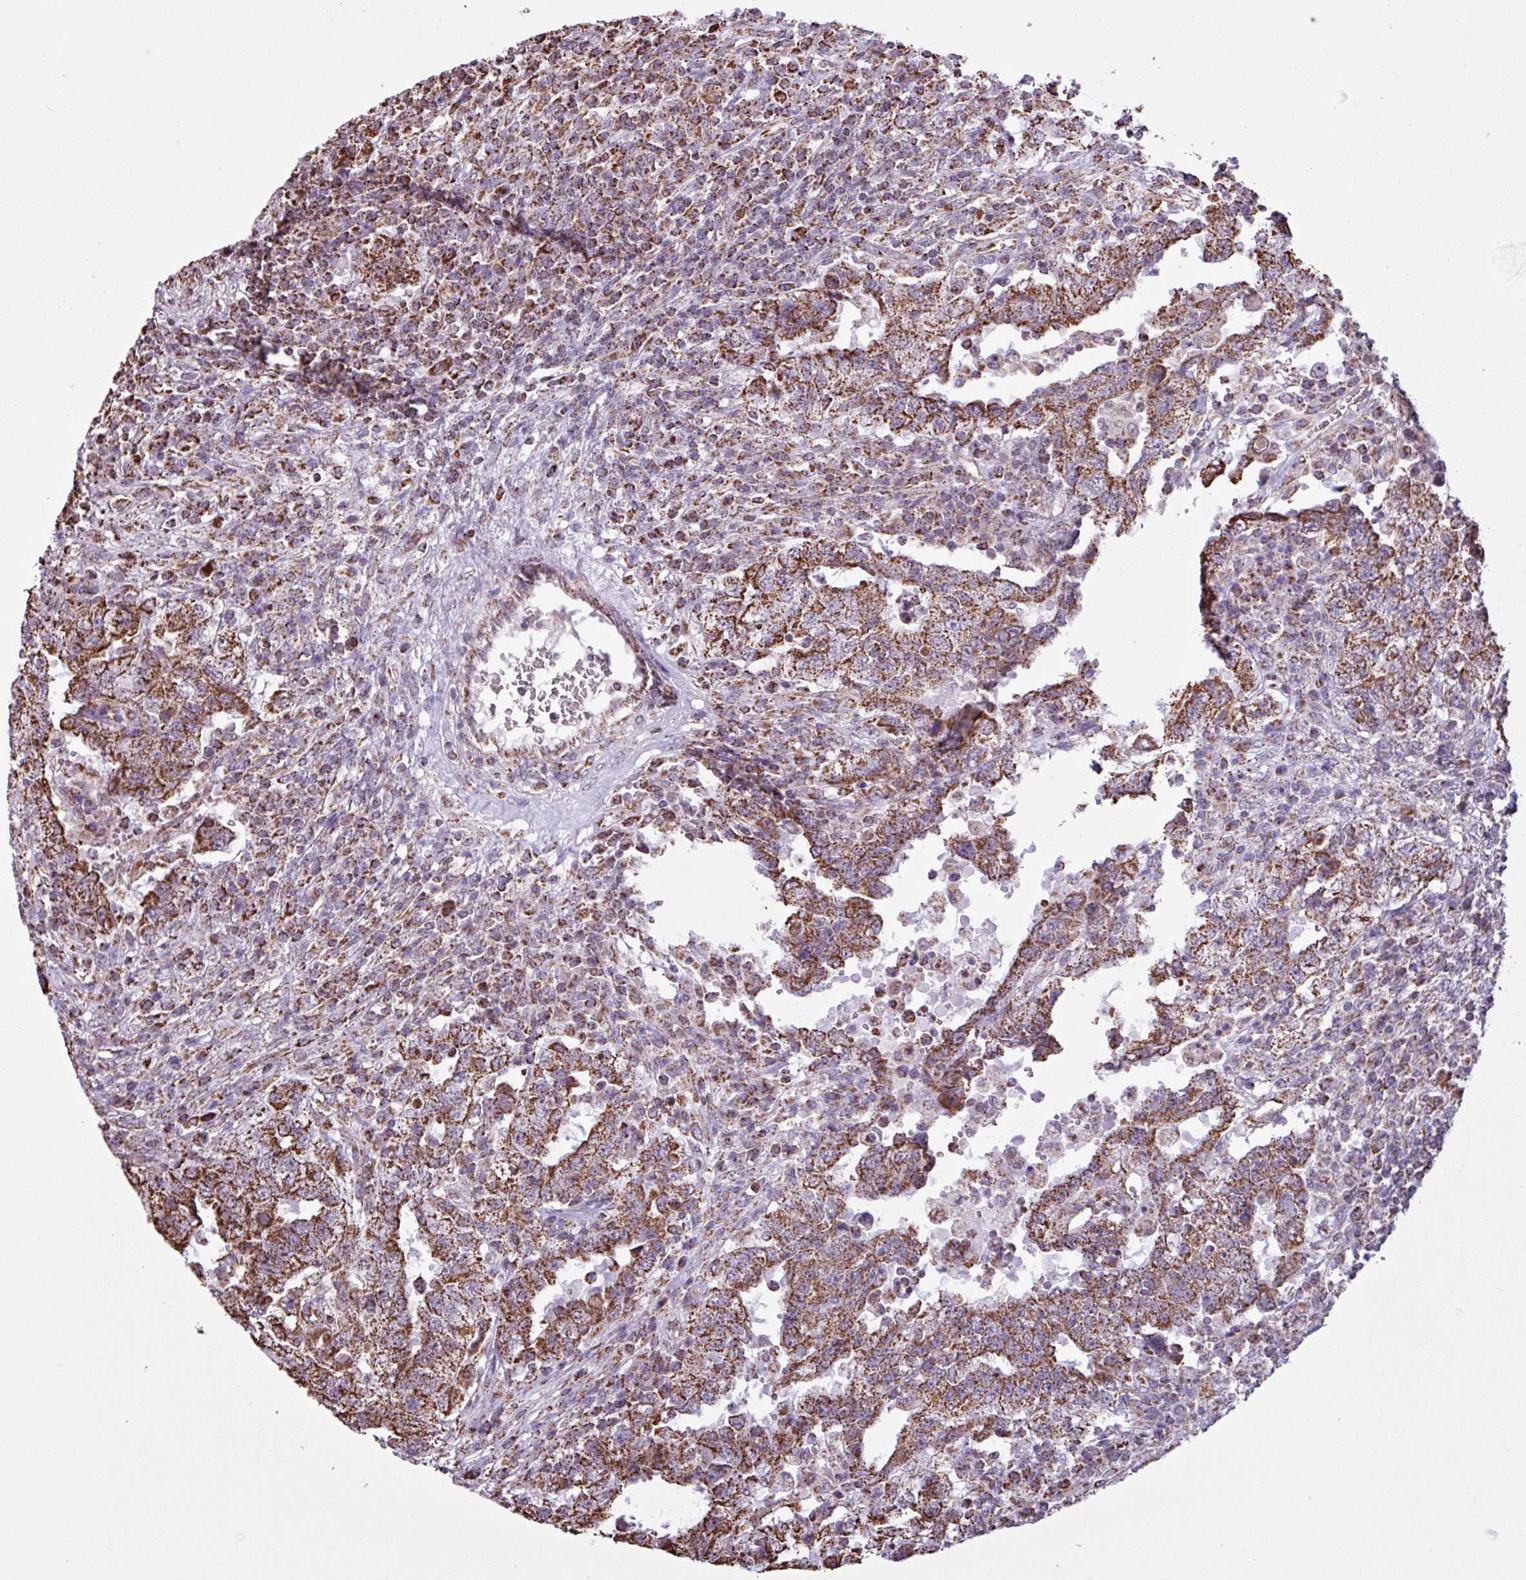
{"staining": {"intensity": "strong", "quantity": ">75%", "location": "cytoplasmic/membranous"}, "tissue": "testis cancer", "cell_type": "Tumor cells", "image_type": "cancer", "snomed": [{"axis": "morphology", "description": "Carcinoma, Embryonal, NOS"}, {"axis": "topography", "description": "Testis"}], "caption": "High-power microscopy captured an IHC micrograph of testis cancer (embryonal carcinoma), revealing strong cytoplasmic/membranous staining in about >75% of tumor cells.", "gene": "ALG8", "patient": {"sex": "male", "age": 26}}